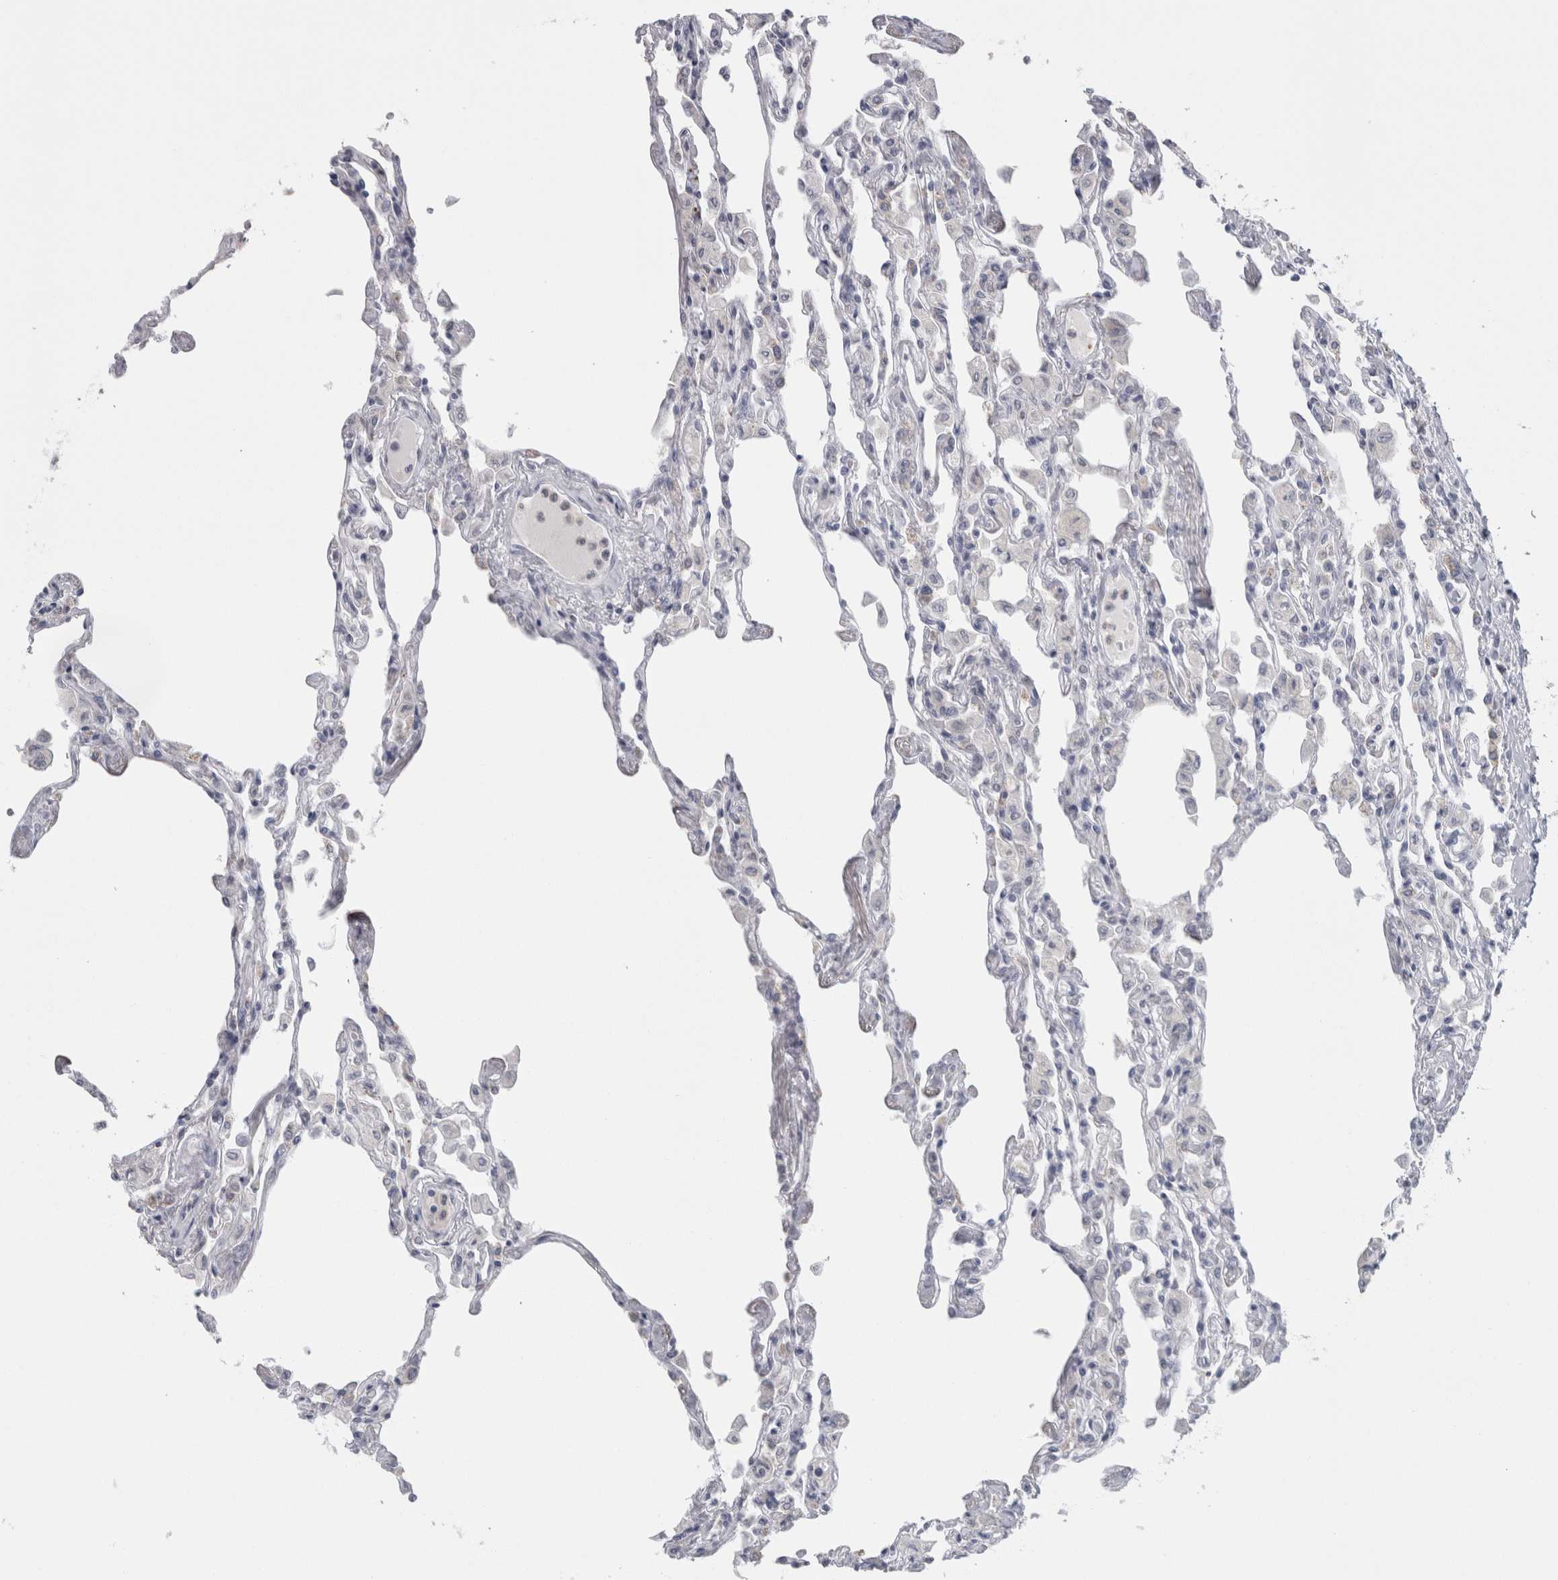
{"staining": {"intensity": "moderate", "quantity": "<25%", "location": "cytoplasmic/membranous"}, "tissue": "lung", "cell_type": "Alveolar cells", "image_type": "normal", "snomed": [{"axis": "morphology", "description": "Normal tissue, NOS"}, {"axis": "topography", "description": "Bronchus"}, {"axis": "topography", "description": "Lung"}], "caption": "Immunohistochemistry histopathology image of benign lung: human lung stained using immunohistochemistry displays low levels of moderate protein expression localized specifically in the cytoplasmic/membranous of alveolar cells, appearing as a cytoplasmic/membranous brown color.", "gene": "PLIN1", "patient": {"sex": "female", "age": 49}}